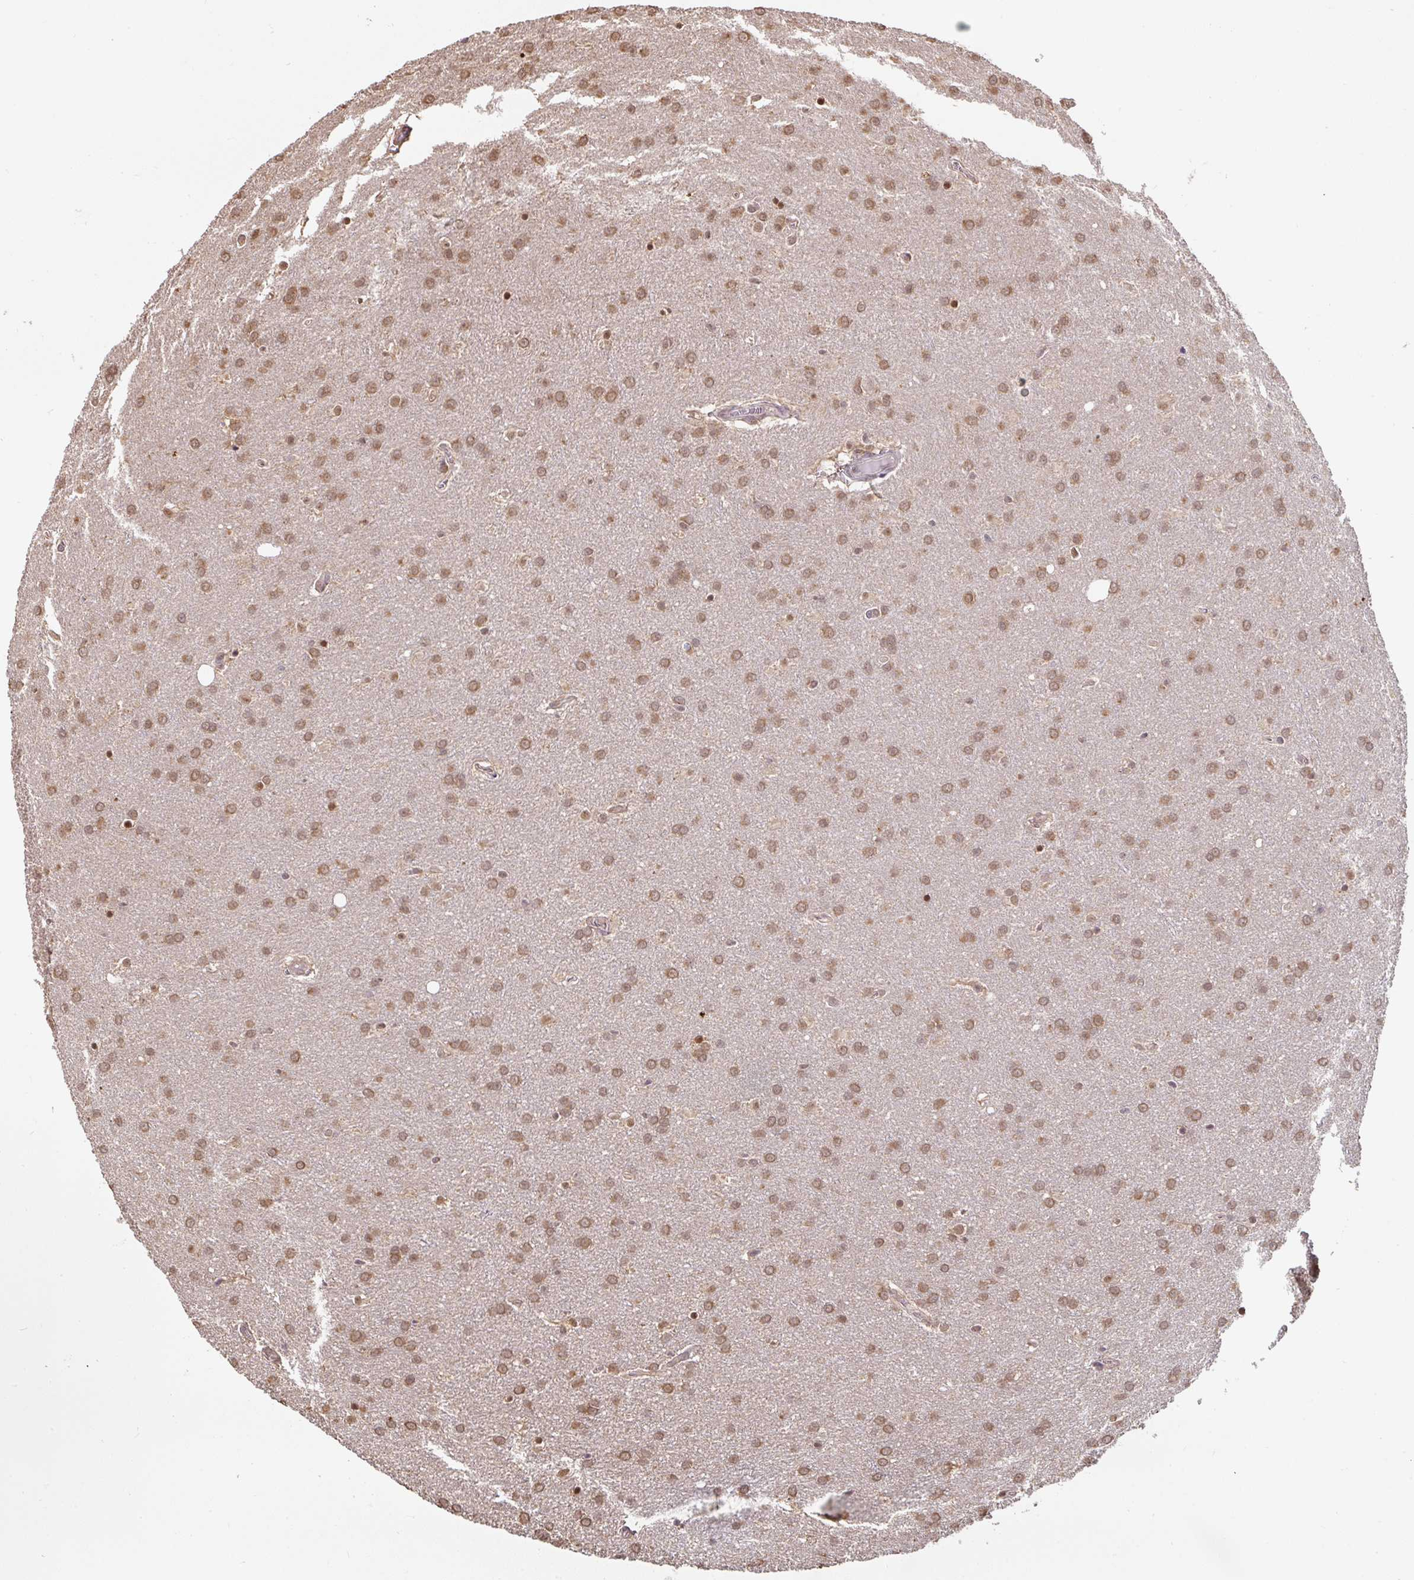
{"staining": {"intensity": "moderate", "quantity": ">75%", "location": "cytoplasmic/membranous,nuclear"}, "tissue": "glioma", "cell_type": "Tumor cells", "image_type": "cancer", "snomed": [{"axis": "morphology", "description": "Glioma, malignant, Low grade"}, {"axis": "topography", "description": "Brain"}], "caption": "A medium amount of moderate cytoplasmic/membranous and nuclear staining is identified in approximately >75% of tumor cells in malignant low-grade glioma tissue.", "gene": "ST13", "patient": {"sex": "female", "age": 32}}